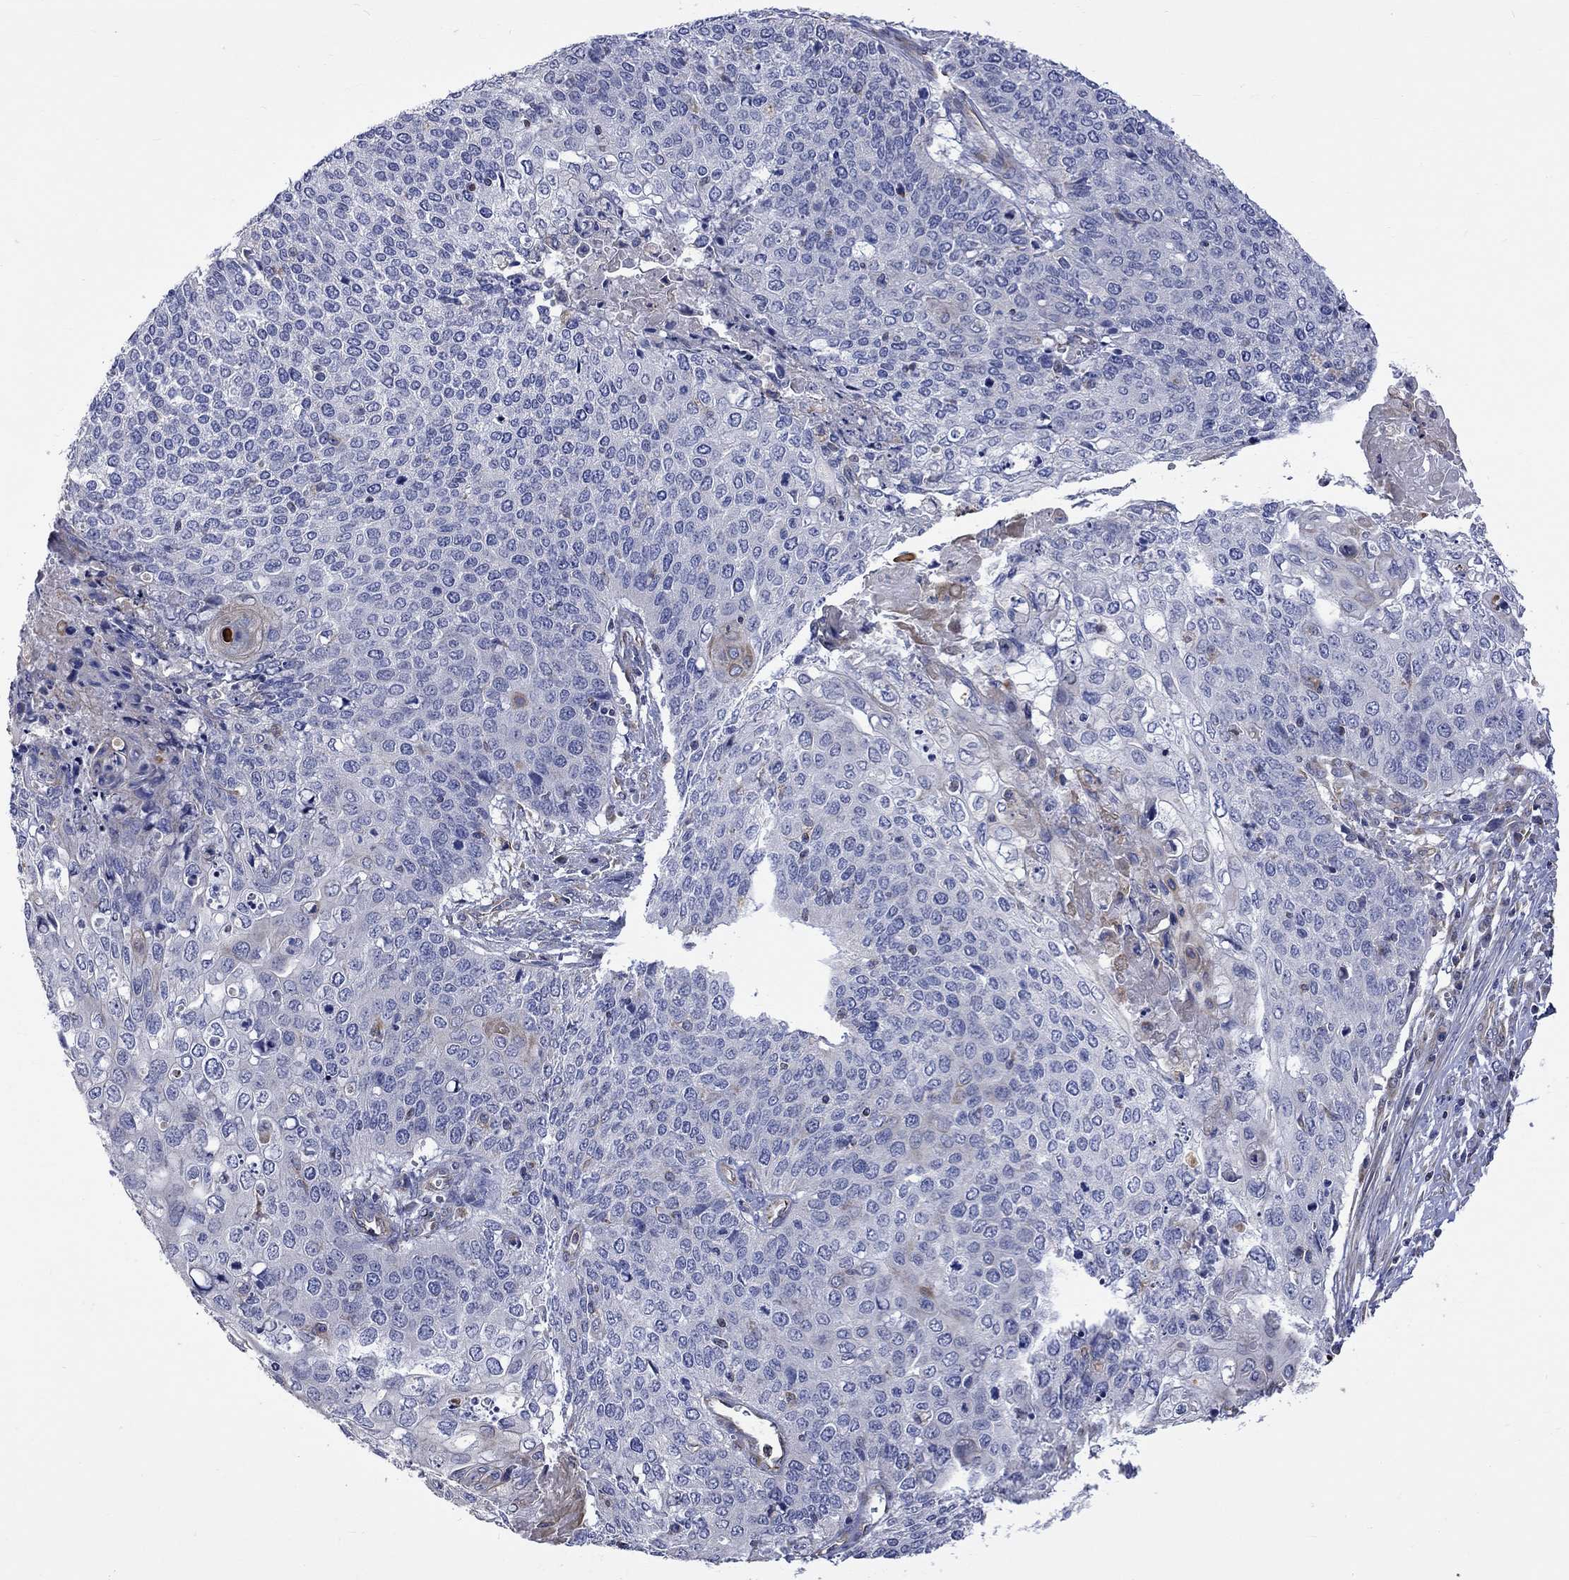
{"staining": {"intensity": "weak", "quantity": "<25%", "location": "cytoplasmic/membranous"}, "tissue": "cervical cancer", "cell_type": "Tumor cells", "image_type": "cancer", "snomed": [{"axis": "morphology", "description": "Squamous cell carcinoma, NOS"}, {"axis": "topography", "description": "Cervix"}], "caption": "Protein analysis of cervical cancer (squamous cell carcinoma) demonstrates no significant staining in tumor cells.", "gene": "CAMKK2", "patient": {"sex": "female", "age": 39}}